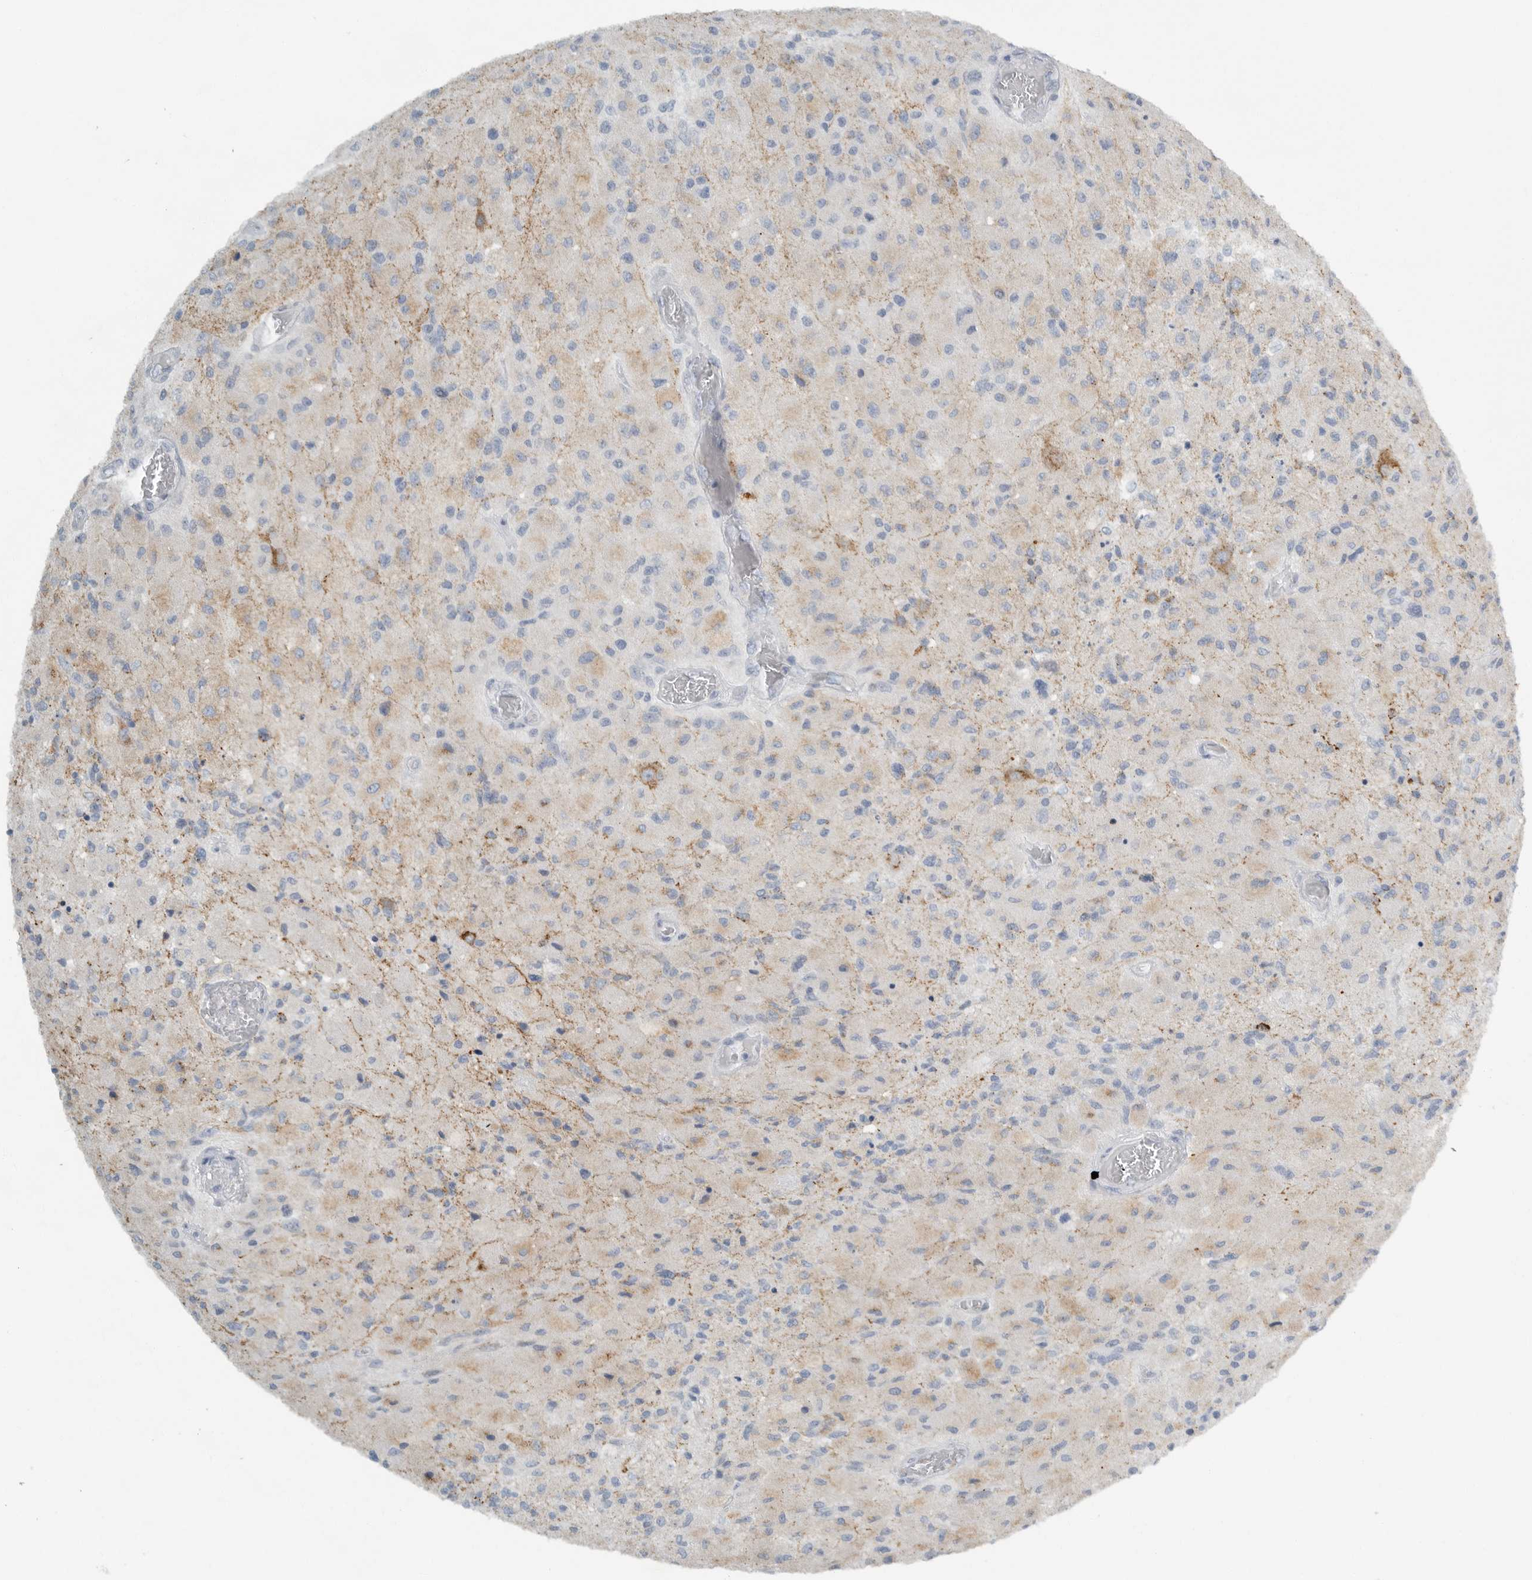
{"staining": {"intensity": "negative", "quantity": "none", "location": "none"}, "tissue": "glioma", "cell_type": "Tumor cells", "image_type": "cancer", "snomed": [{"axis": "morphology", "description": "Normal tissue, NOS"}, {"axis": "morphology", "description": "Glioma, malignant, High grade"}, {"axis": "topography", "description": "Cerebral cortex"}], "caption": "IHC histopathology image of human malignant high-grade glioma stained for a protein (brown), which displays no positivity in tumor cells. (DAB immunohistochemistry with hematoxylin counter stain).", "gene": "PAM", "patient": {"sex": "male", "age": 77}}